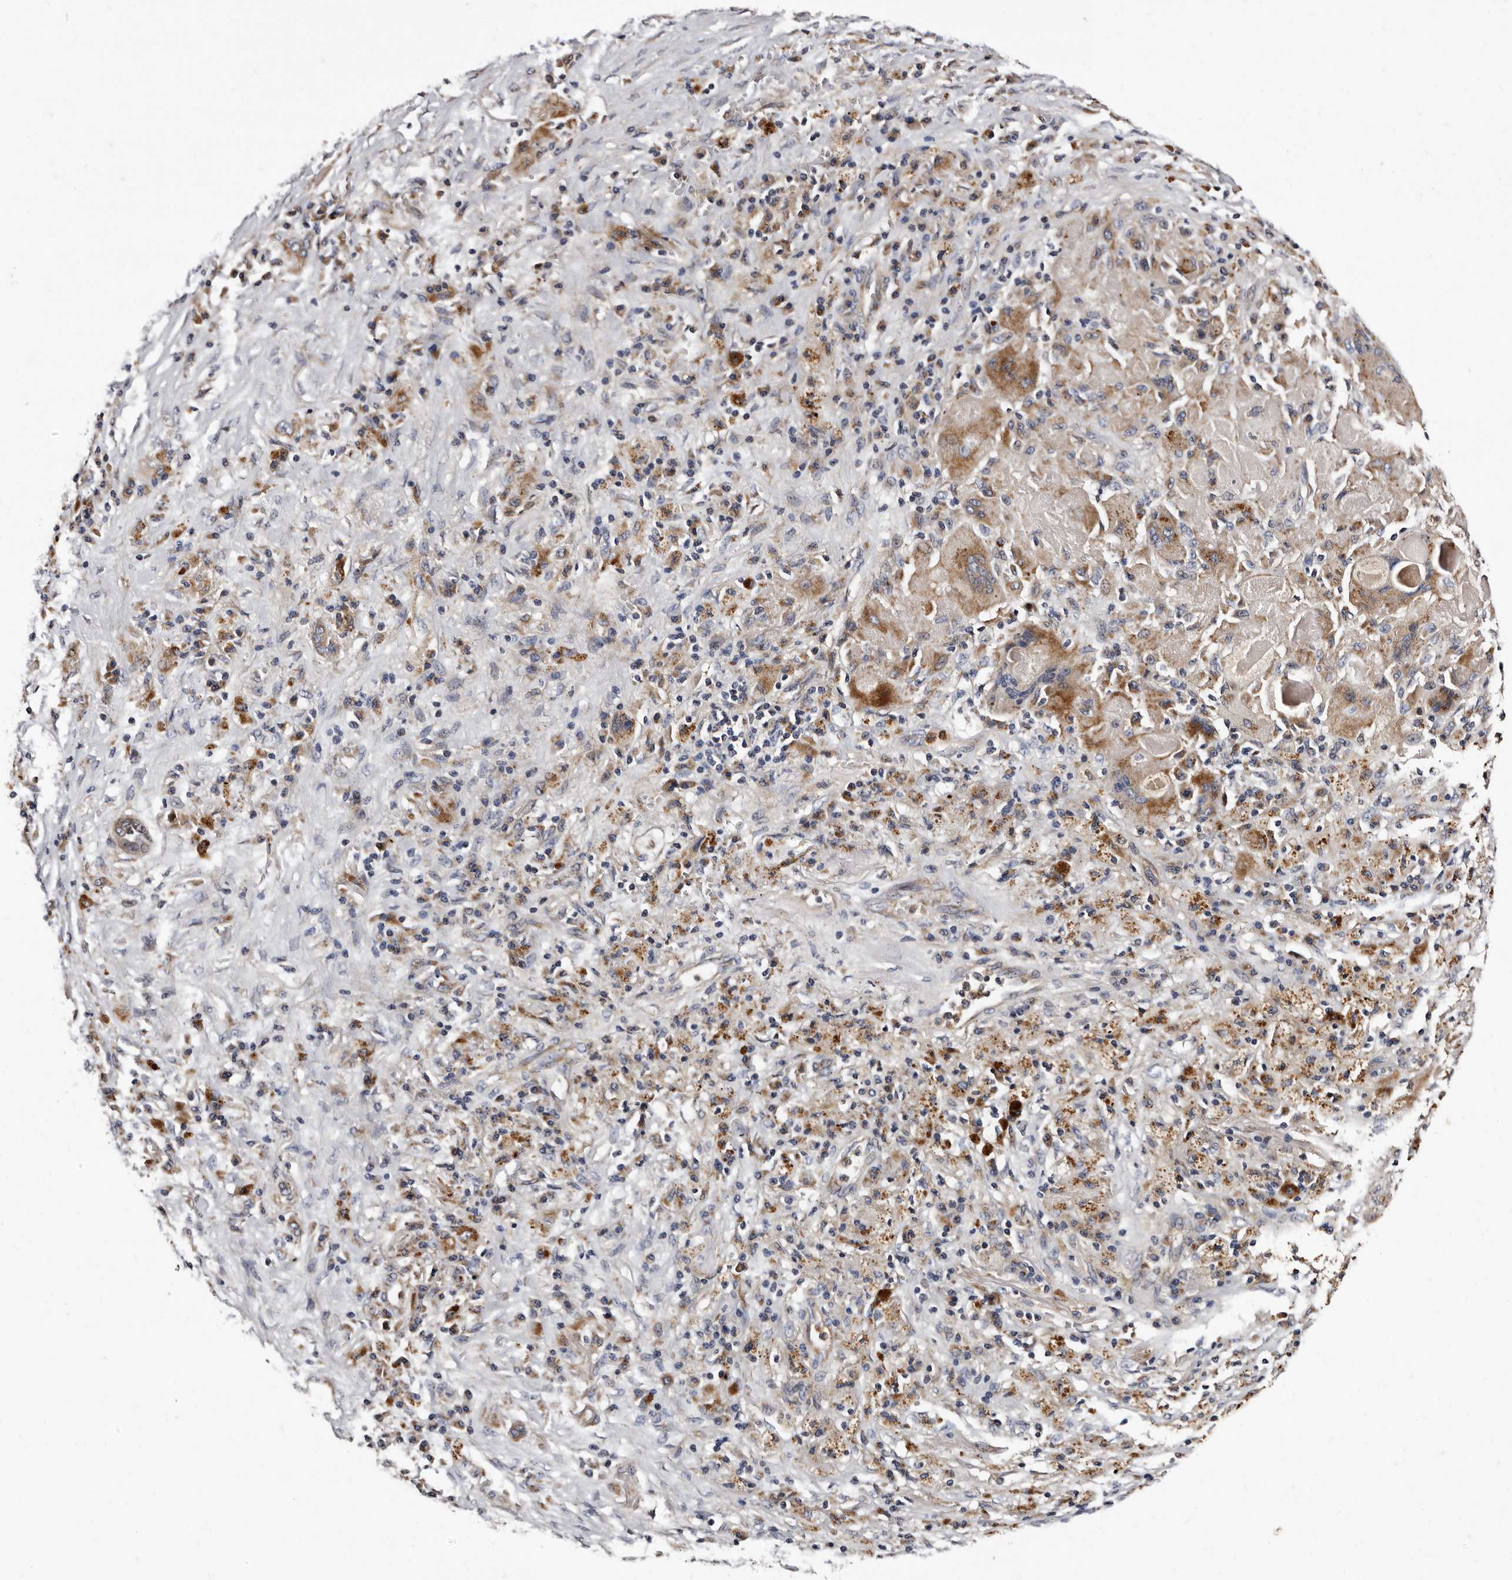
{"staining": {"intensity": "moderate", "quantity": ">75%", "location": "cytoplasmic/membranous"}, "tissue": "lung cancer", "cell_type": "Tumor cells", "image_type": "cancer", "snomed": [{"axis": "morphology", "description": "Squamous cell carcinoma, NOS"}, {"axis": "topography", "description": "Lung"}], "caption": "The immunohistochemical stain shows moderate cytoplasmic/membranous positivity in tumor cells of lung cancer tissue.", "gene": "ADCK5", "patient": {"sex": "male", "age": 61}}